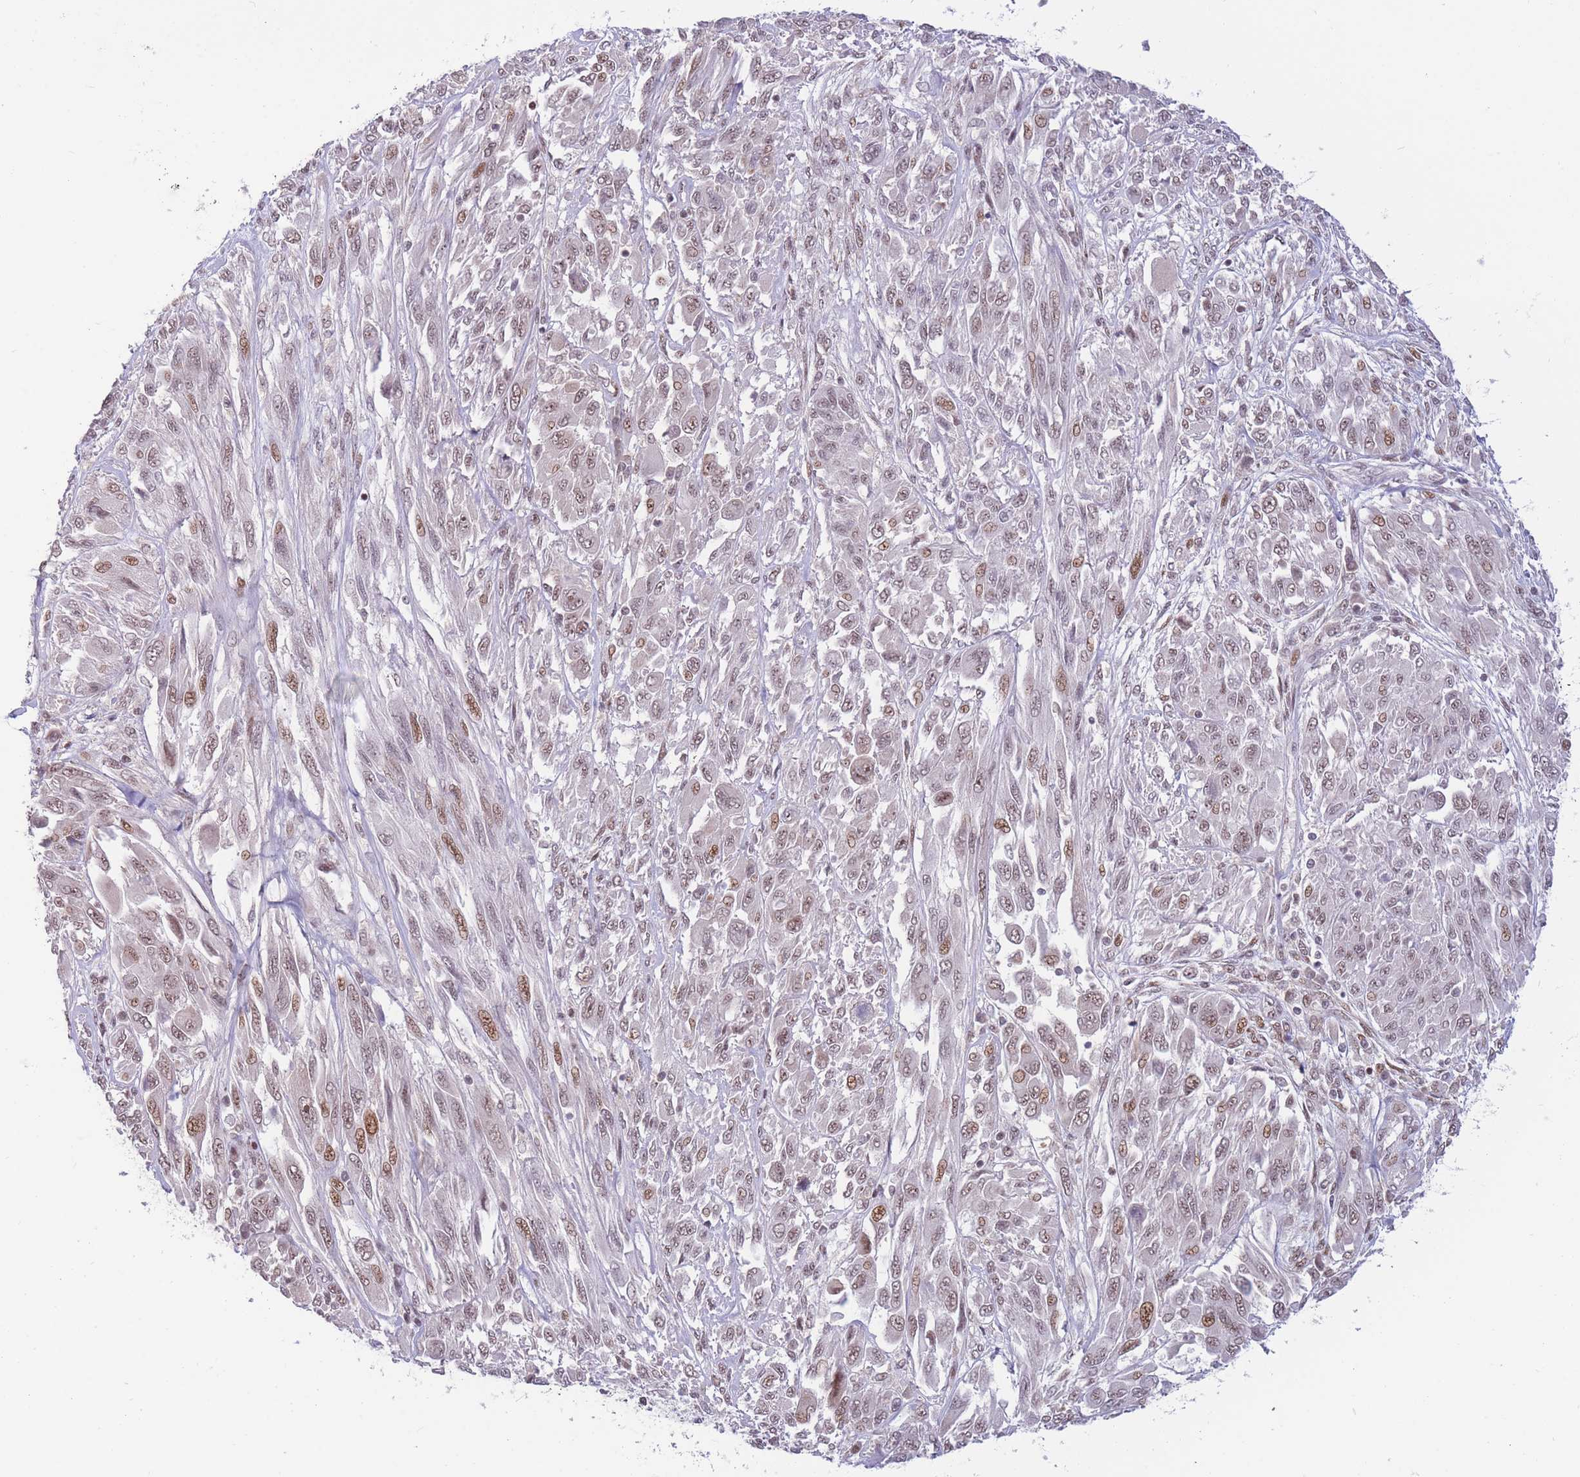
{"staining": {"intensity": "moderate", "quantity": ">75%", "location": "nuclear"}, "tissue": "melanoma", "cell_type": "Tumor cells", "image_type": "cancer", "snomed": [{"axis": "morphology", "description": "Malignant melanoma, NOS"}, {"axis": "topography", "description": "Skin"}], "caption": "Immunohistochemical staining of human malignant melanoma displays medium levels of moderate nuclear protein staining in approximately >75% of tumor cells.", "gene": "TARBP2", "patient": {"sex": "female", "age": 91}}